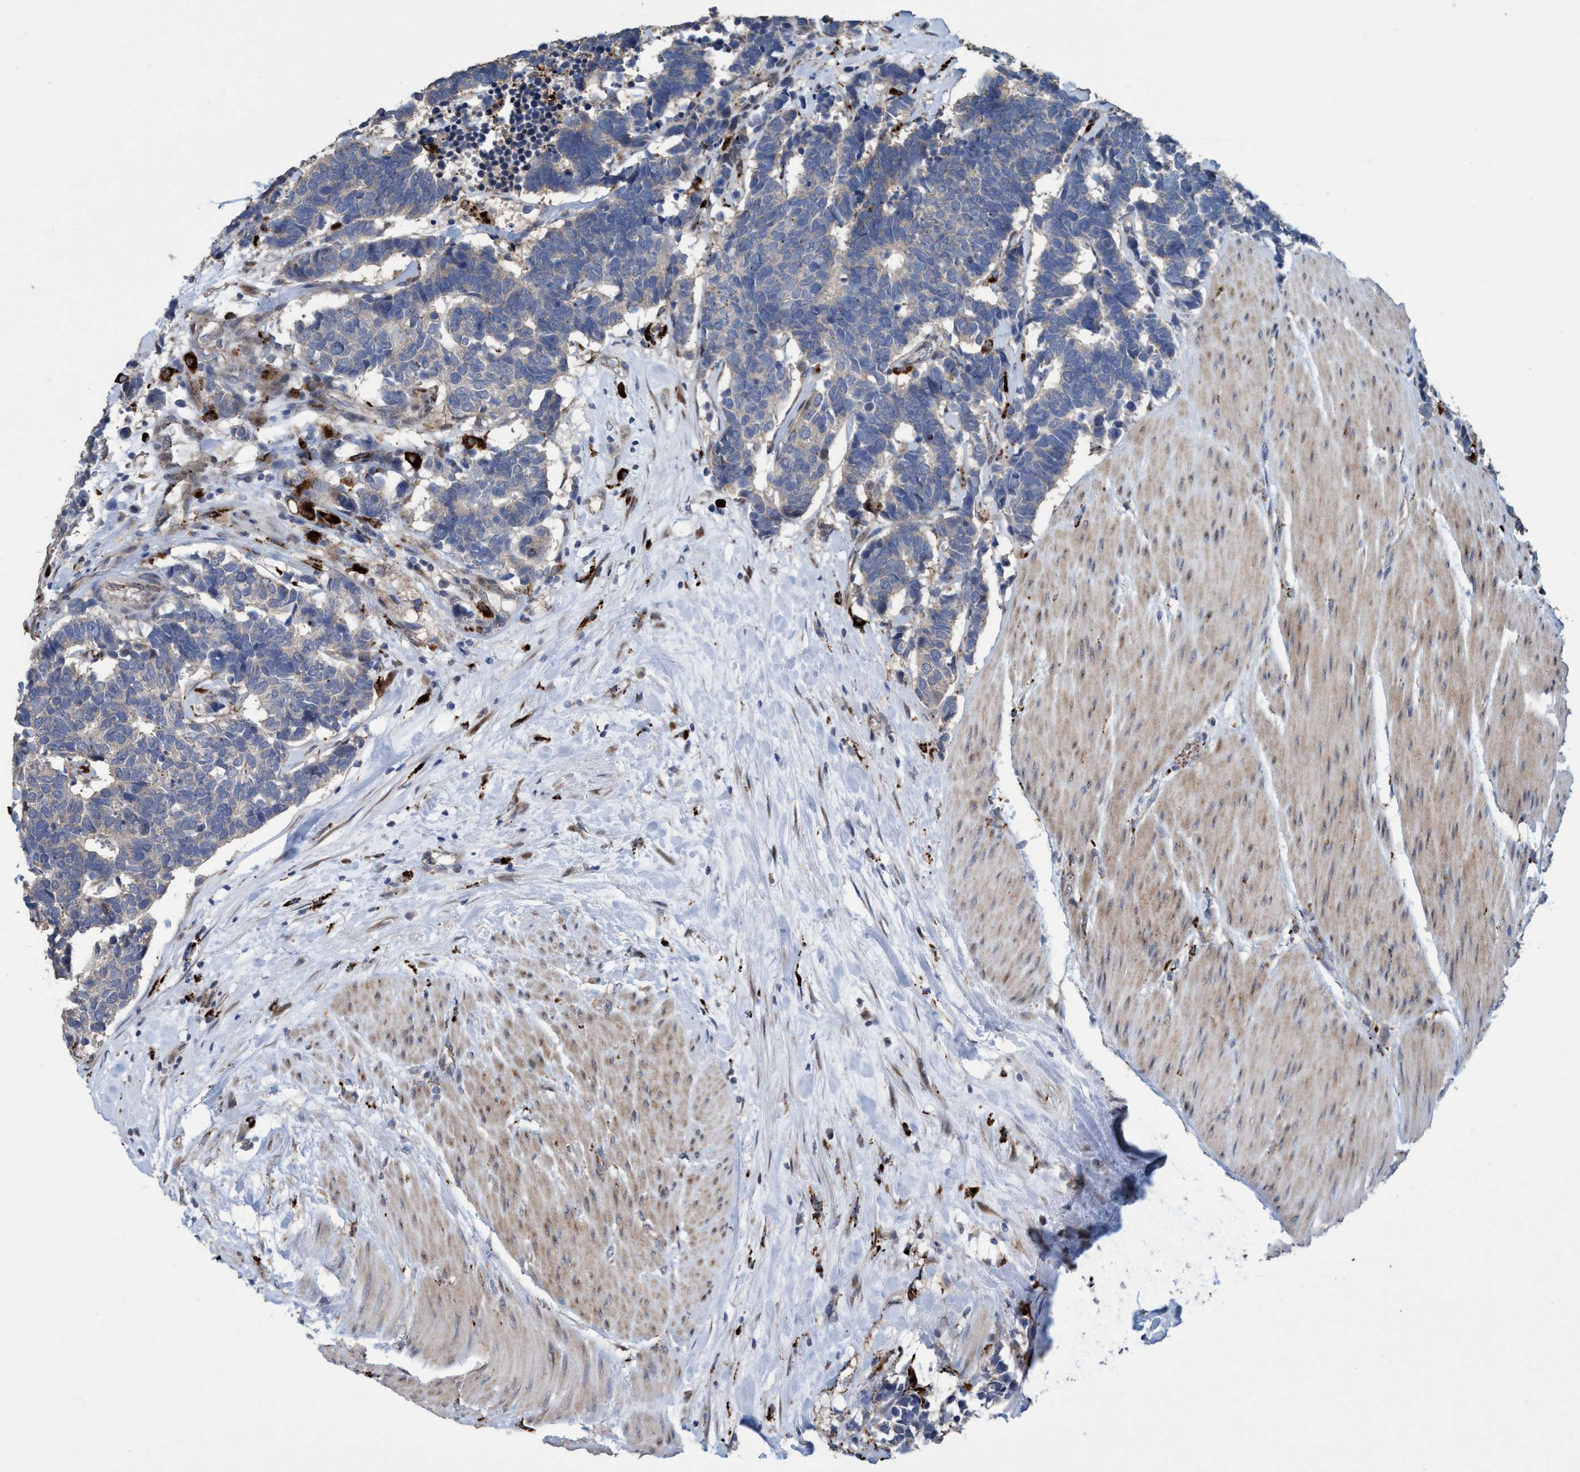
{"staining": {"intensity": "negative", "quantity": "none", "location": "none"}, "tissue": "carcinoid", "cell_type": "Tumor cells", "image_type": "cancer", "snomed": [{"axis": "morphology", "description": "Carcinoma, NOS"}, {"axis": "morphology", "description": "Carcinoid, malignant, NOS"}, {"axis": "topography", "description": "Urinary bladder"}], "caption": "This is an IHC image of human carcinoid. There is no positivity in tumor cells.", "gene": "BBS9", "patient": {"sex": "male", "age": 57}}